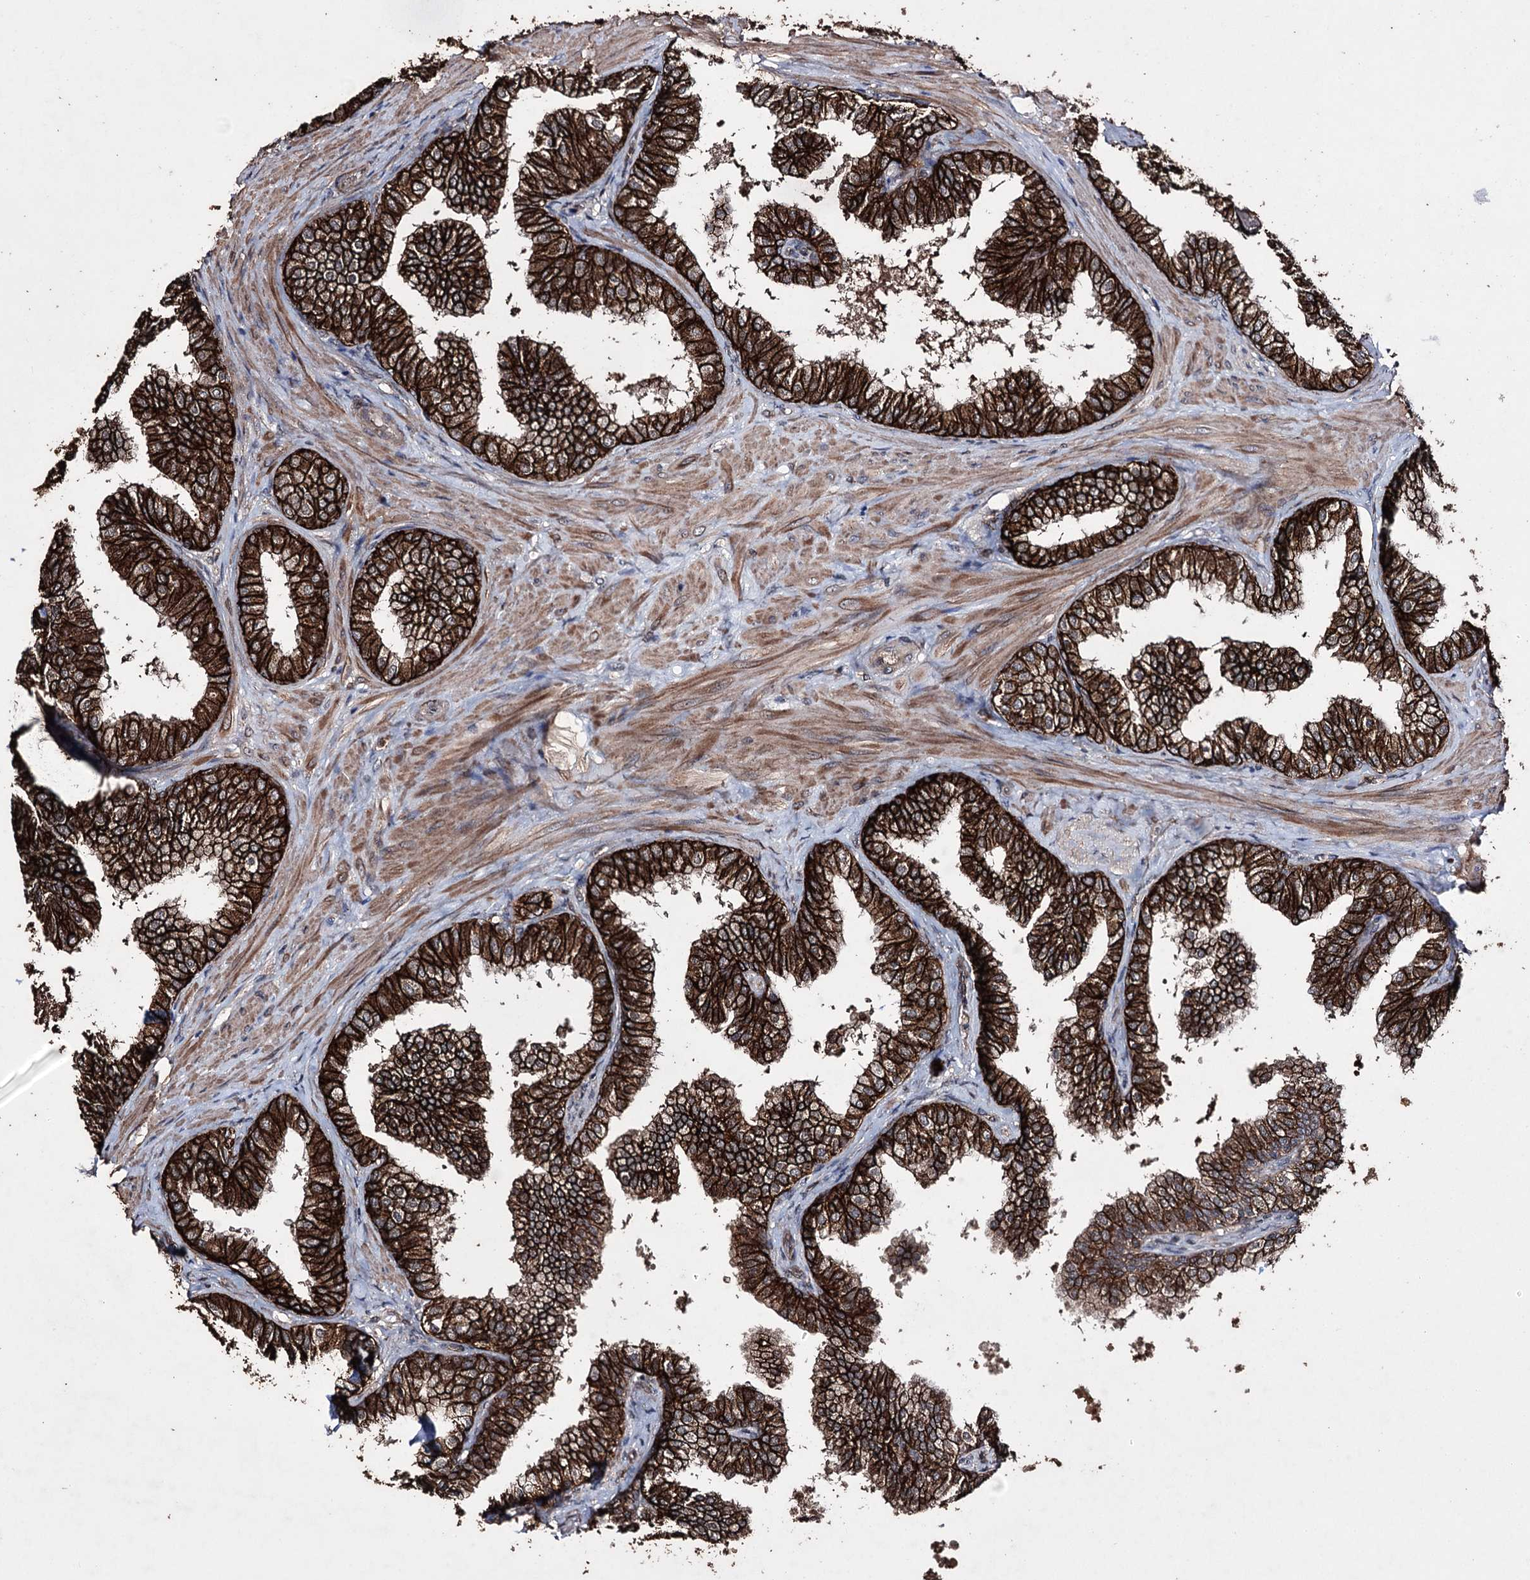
{"staining": {"intensity": "strong", "quantity": ">75%", "location": "cytoplasmic/membranous"}, "tissue": "prostate", "cell_type": "Glandular cells", "image_type": "normal", "snomed": [{"axis": "morphology", "description": "Normal tissue, NOS"}, {"axis": "topography", "description": "Prostate"}], "caption": "Approximately >75% of glandular cells in unremarkable prostate exhibit strong cytoplasmic/membranous protein positivity as visualized by brown immunohistochemical staining.", "gene": "ZNF662", "patient": {"sex": "male", "age": 60}}